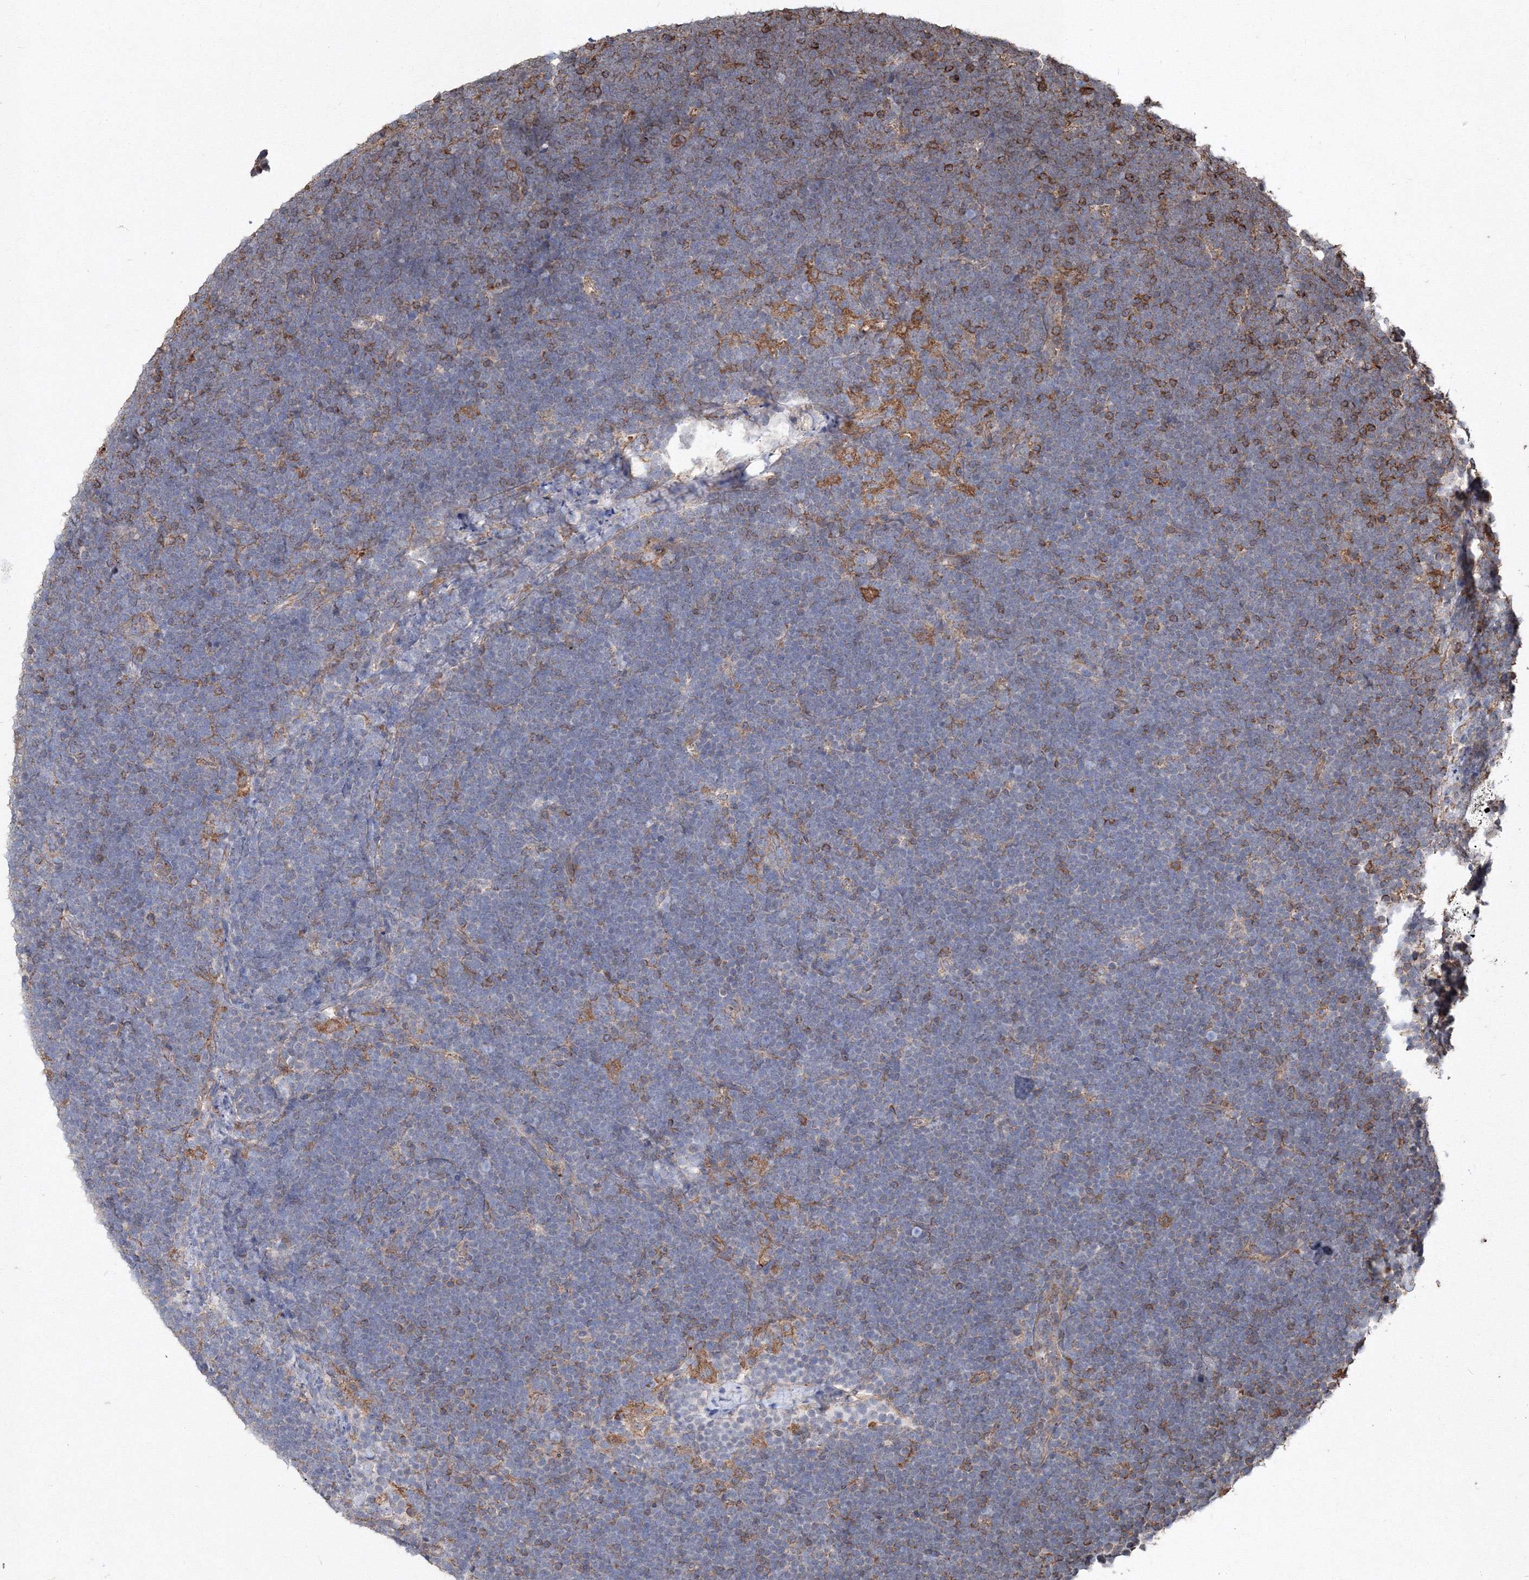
{"staining": {"intensity": "negative", "quantity": "none", "location": "none"}, "tissue": "lymphoma", "cell_type": "Tumor cells", "image_type": "cancer", "snomed": [{"axis": "morphology", "description": "Malignant lymphoma, non-Hodgkin's type, High grade"}, {"axis": "topography", "description": "Lymph node"}], "caption": "Histopathology image shows no significant protein expression in tumor cells of high-grade malignant lymphoma, non-Hodgkin's type.", "gene": "TMEM139", "patient": {"sex": "male", "age": 13}}